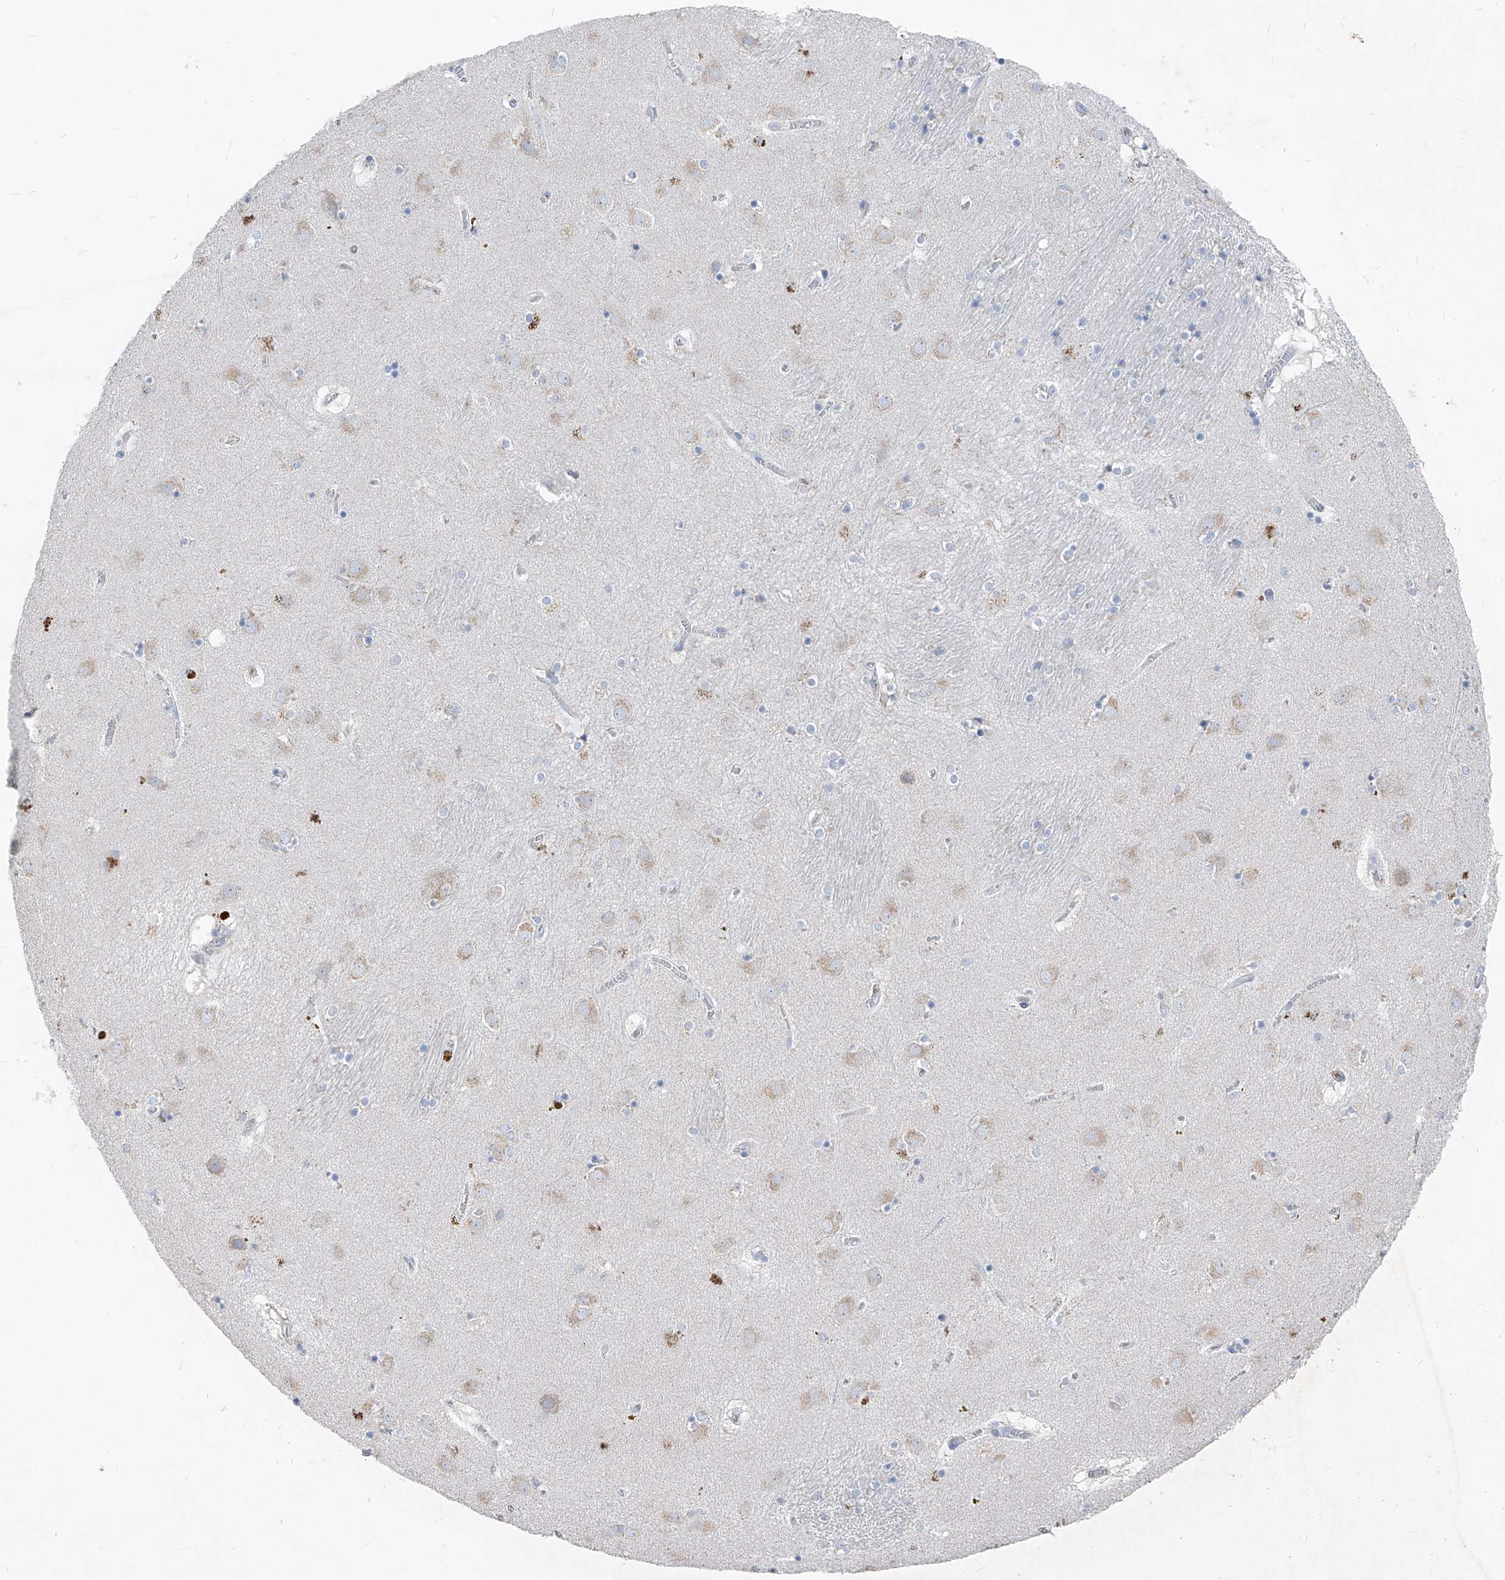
{"staining": {"intensity": "negative", "quantity": "none", "location": "none"}, "tissue": "caudate", "cell_type": "Glial cells", "image_type": "normal", "snomed": [{"axis": "morphology", "description": "Normal tissue, NOS"}, {"axis": "topography", "description": "Lateral ventricle wall"}], "caption": "Immunohistochemistry image of benign caudate: caudate stained with DAB (3,3'-diaminobenzidine) shows no significant protein staining in glial cells. The staining is performed using DAB (3,3'-diaminobenzidine) brown chromogen with nuclei counter-stained in using hematoxylin.", "gene": "IFI27", "patient": {"sex": "male", "age": 70}}